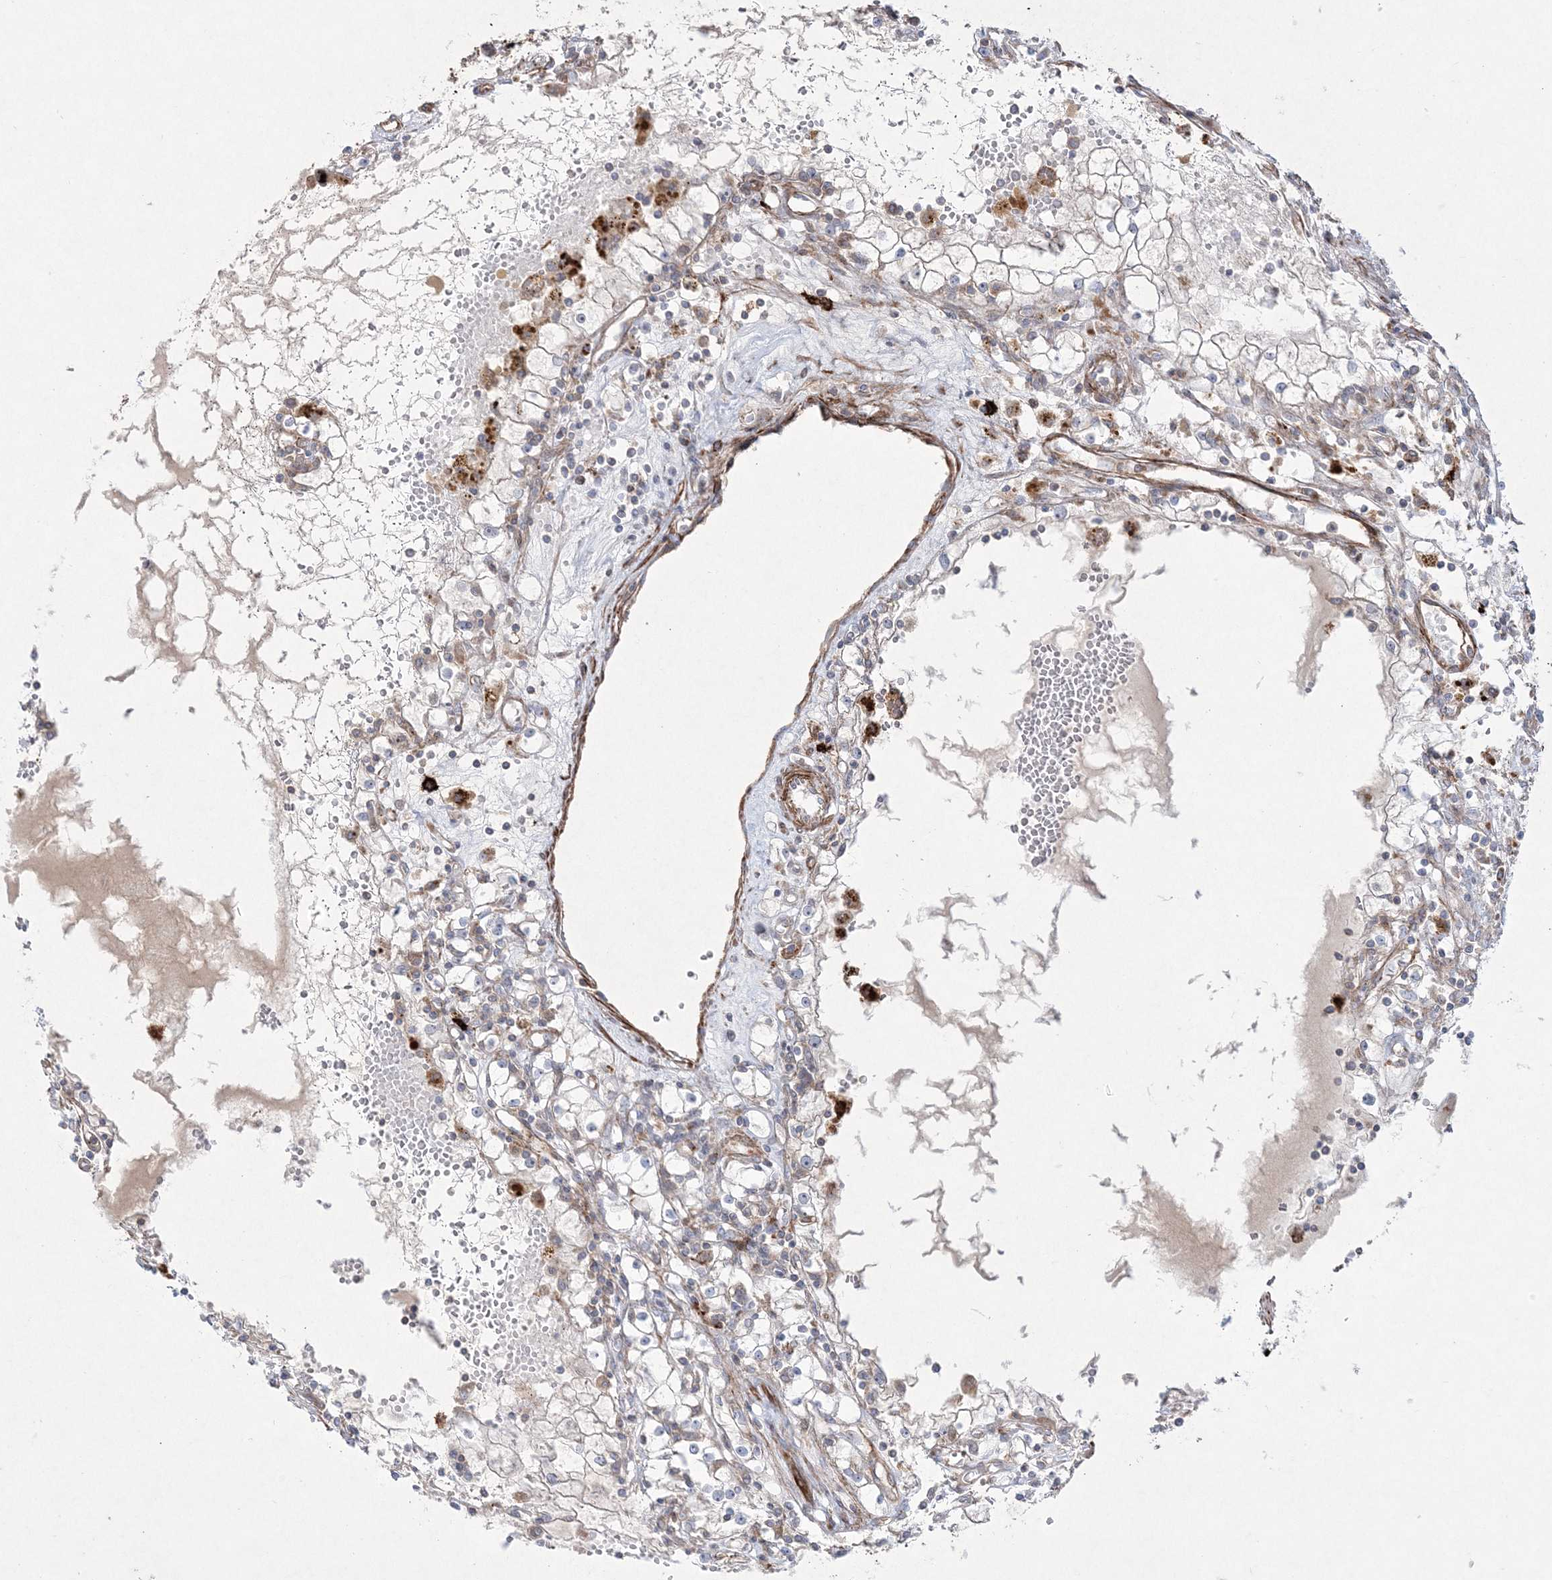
{"staining": {"intensity": "weak", "quantity": "<25%", "location": "cytoplasmic/membranous"}, "tissue": "renal cancer", "cell_type": "Tumor cells", "image_type": "cancer", "snomed": [{"axis": "morphology", "description": "Adenocarcinoma, NOS"}, {"axis": "topography", "description": "Kidney"}], "caption": "There is no significant staining in tumor cells of renal adenocarcinoma.", "gene": "RICTOR", "patient": {"sex": "male", "age": 56}}